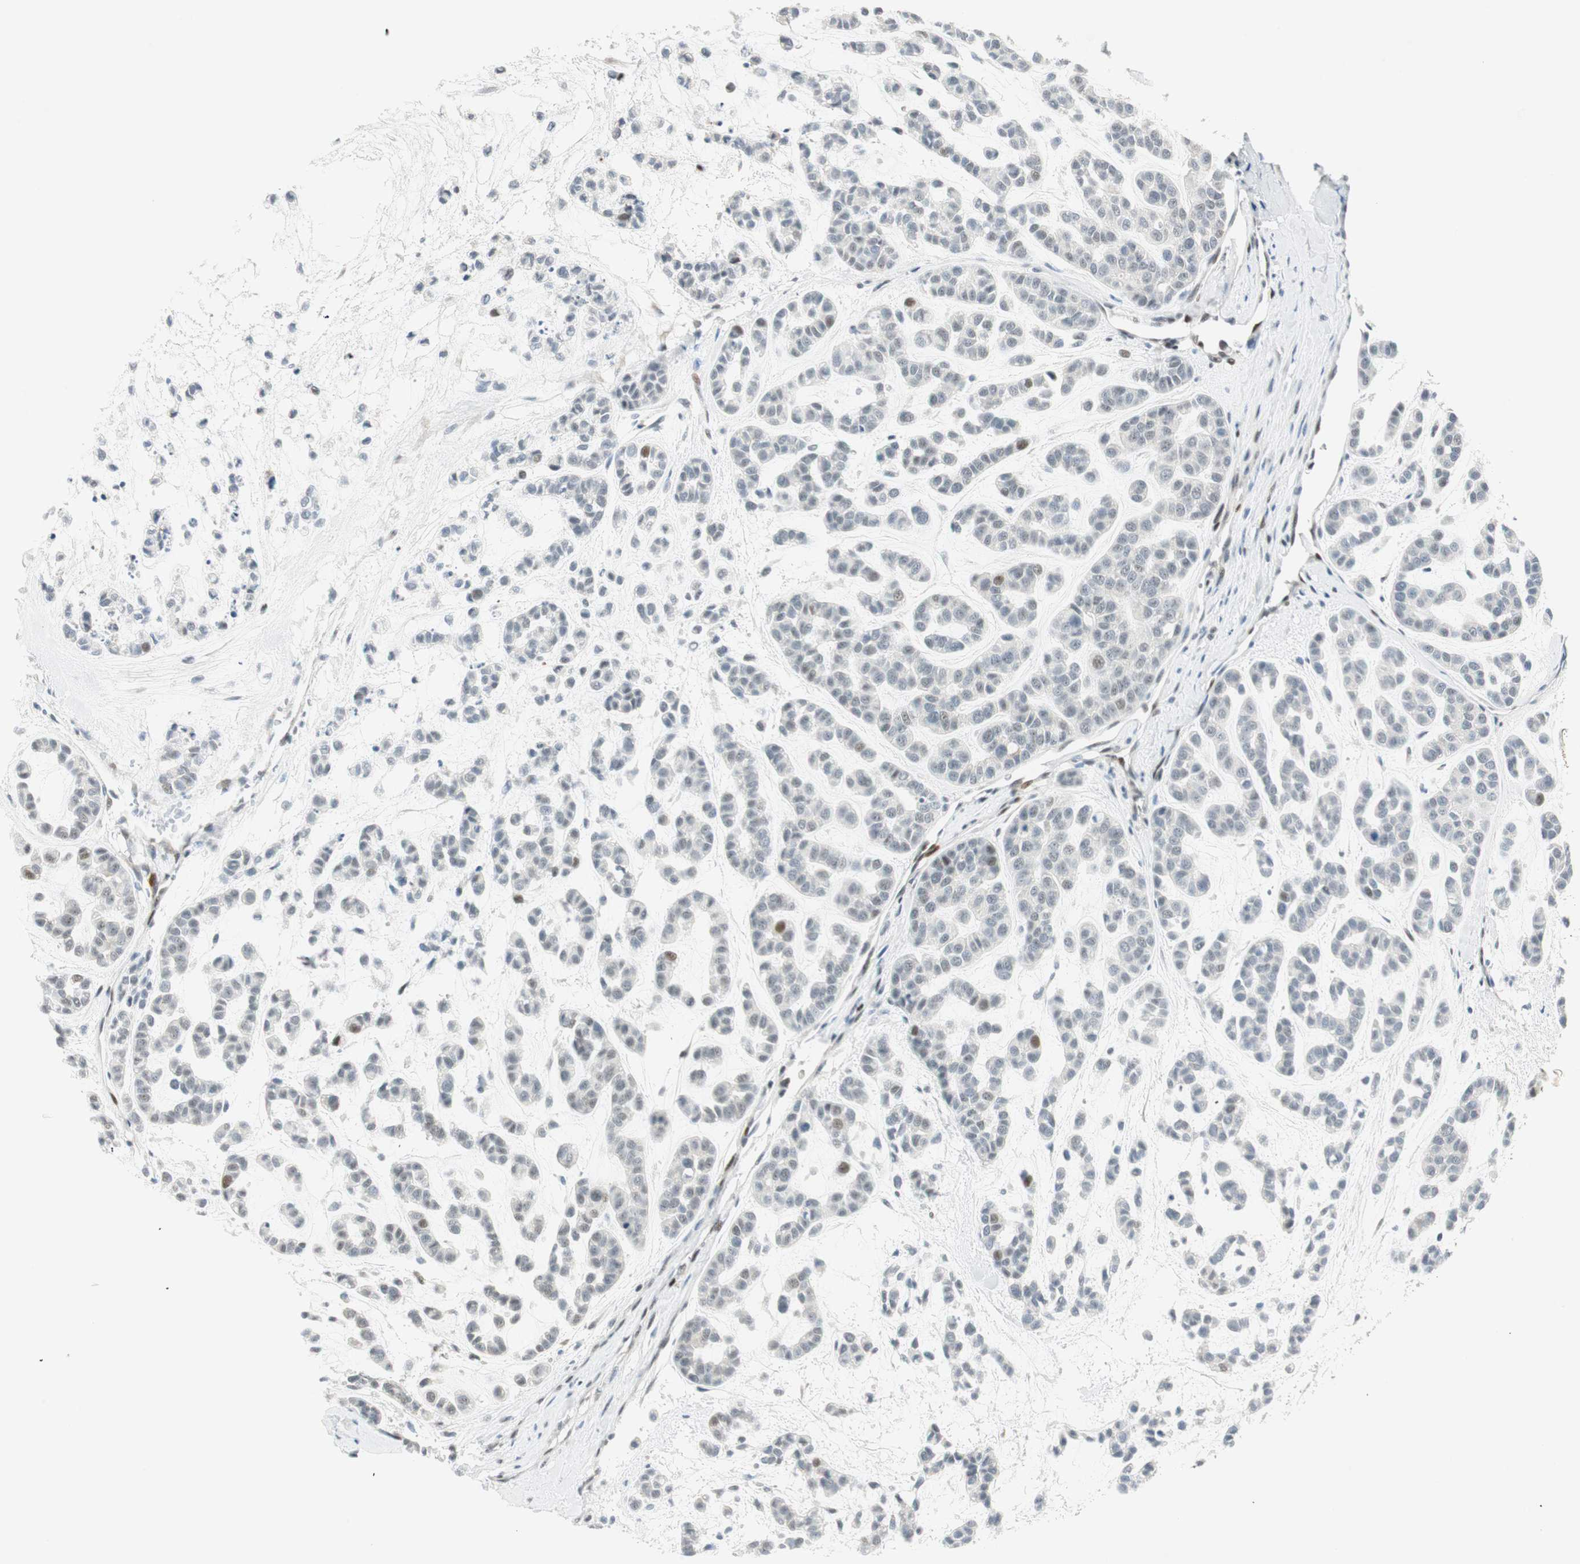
{"staining": {"intensity": "negative", "quantity": "none", "location": "none"}, "tissue": "head and neck cancer", "cell_type": "Tumor cells", "image_type": "cancer", "snomed": [{"axis": "morphology", "description": "Adenocarcinoma, NOS"}, {"axis": "morphology", "description": "Adenoma, NOS"}, {"axis": "topography", "description": "Head-Neck"}], "caption": "A high-resolution histopathology image shows IHC staining of head and neck cancer, which reveals no significant expression in tumor cells. (DAB (3,3'-diaminobenzidine) immunohistochemistry, high magnification).", "gene": "MSX2", "patient": {"sex": "female", "age": 55}}